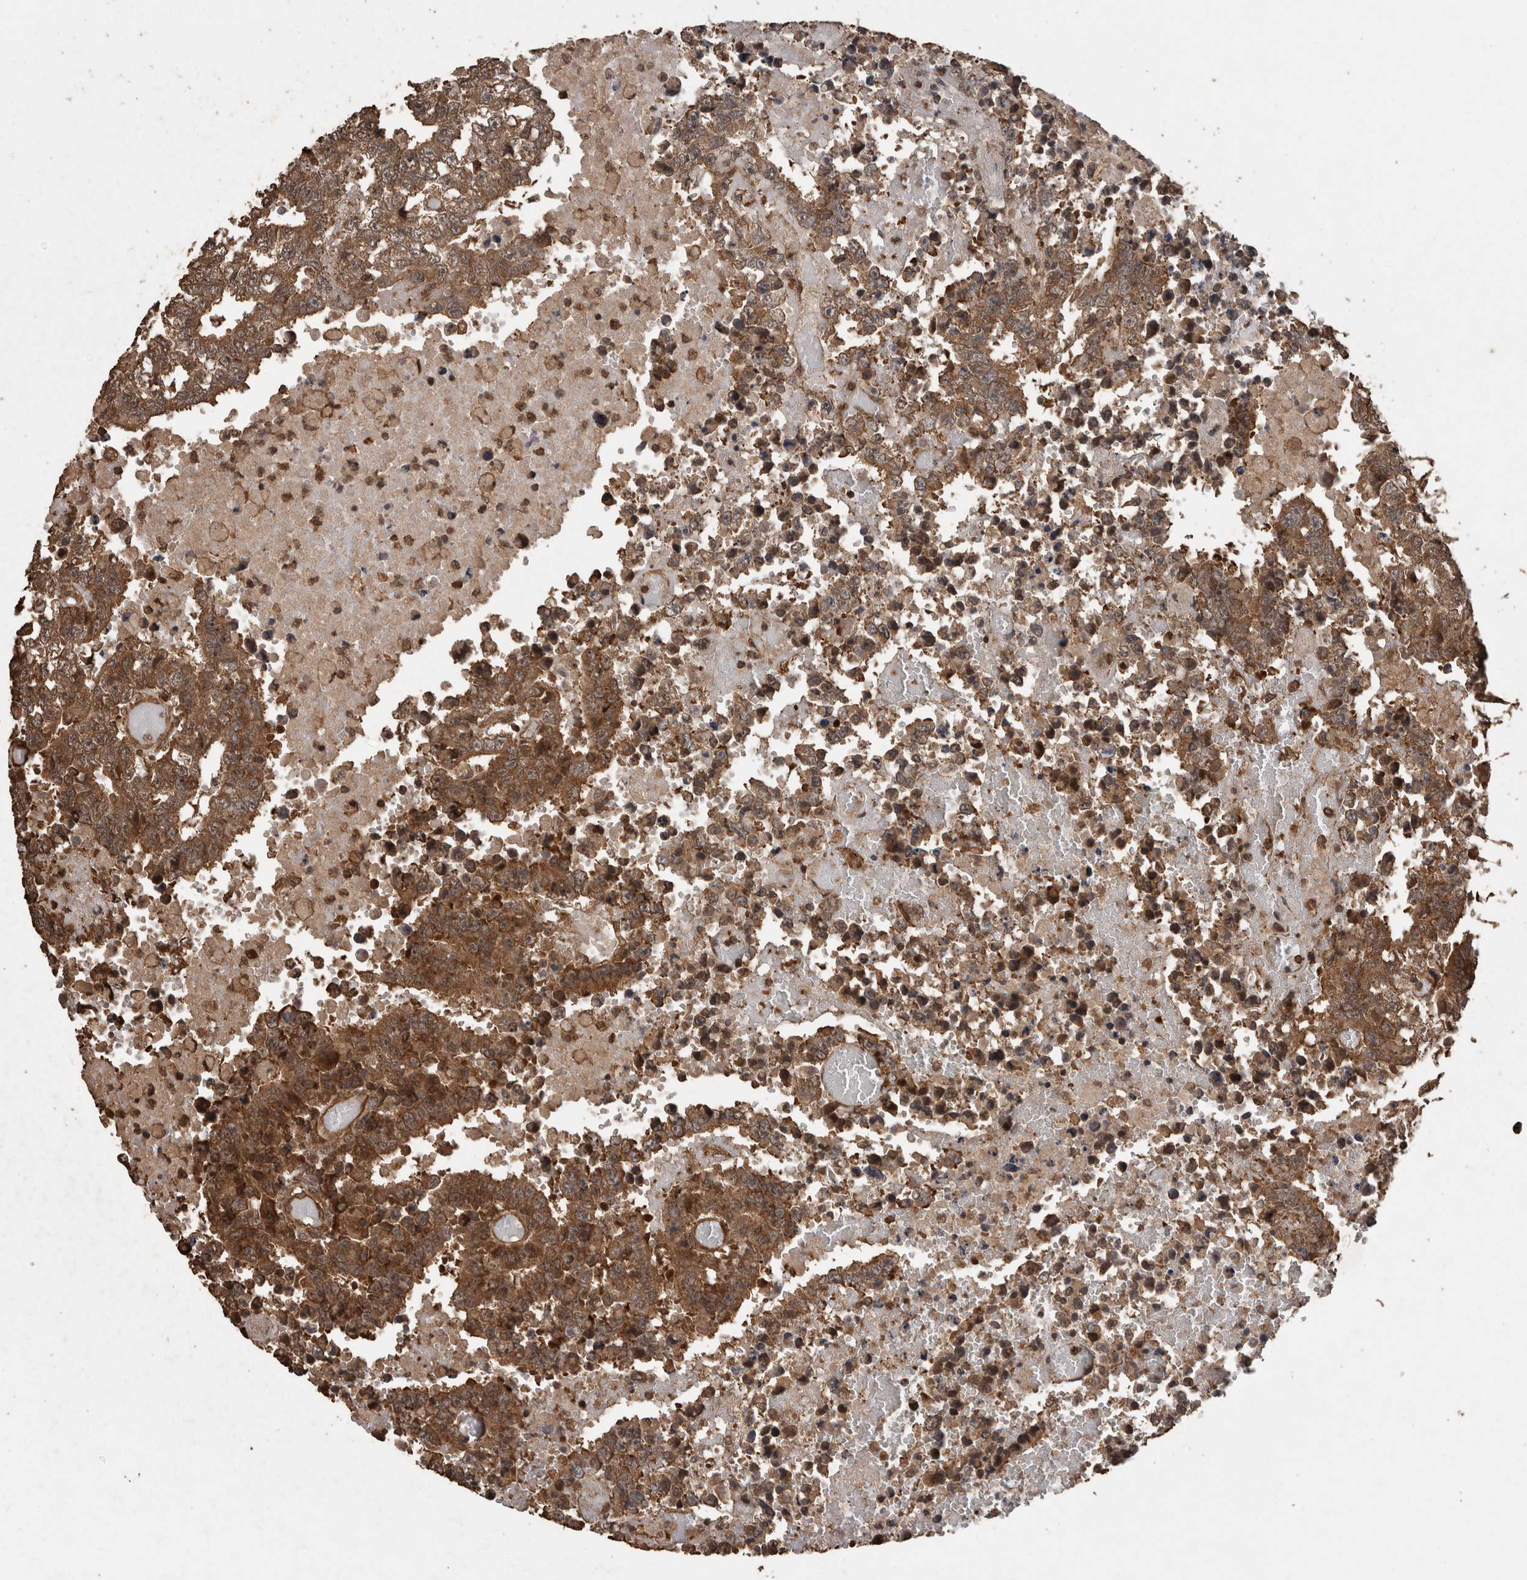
{"staining": {"intensity": "strong", "quantity": ">75%", "location": "cytoplasmic/membranous"}, "tissue": "testis cancer", "cell_type": "Tumor cells", "image_type": "cancer", "snomed": [{"axis": "morphology", "description": "Carcinoma, Embryonal, NOS"}, {"axis": "topography", "description": "Testis"}], "caption": "A brown stain highlights strong cytoplasmic/membranous staining of a protein in embryonal carcinoma (testis) tumor cells.", "gene": "PINK1", "patient": {"sex": "male", "age": 25}}